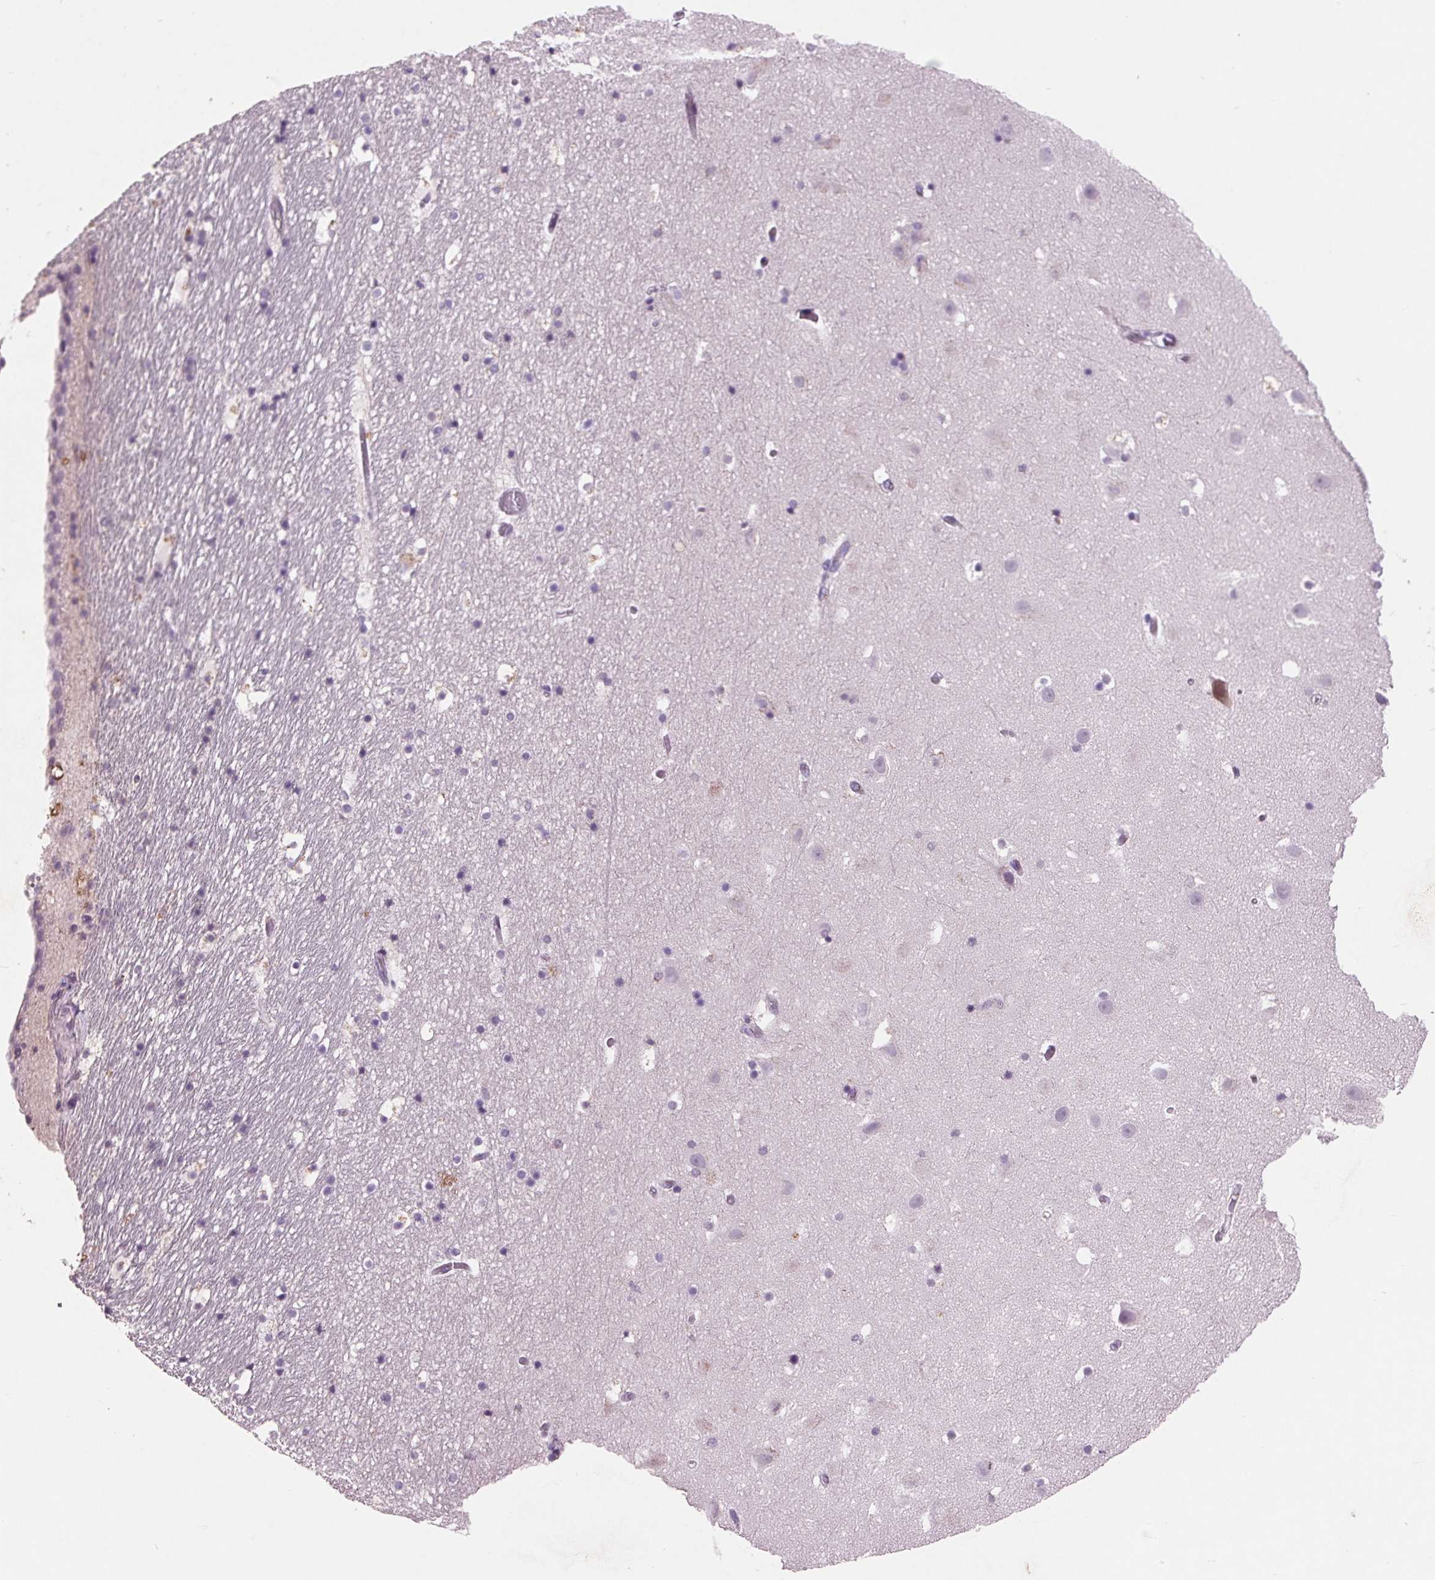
{"staining": {"intensity": "negative", "quantity": "none", "location": "none"}, "tissue": "hippocampus", "cell_type": "Glial cells", "image_type": "normal", "snomed": [{"axis": "morphology", "description": "Normal tissue, NOS"}, {"axis": "topography", "description": "Hippocampus"}], "caption": "Image shows no protein staining in glial cells of benign hippocampus.", "gene": "C6", "patient": {"sex": "male", "age": 26}}